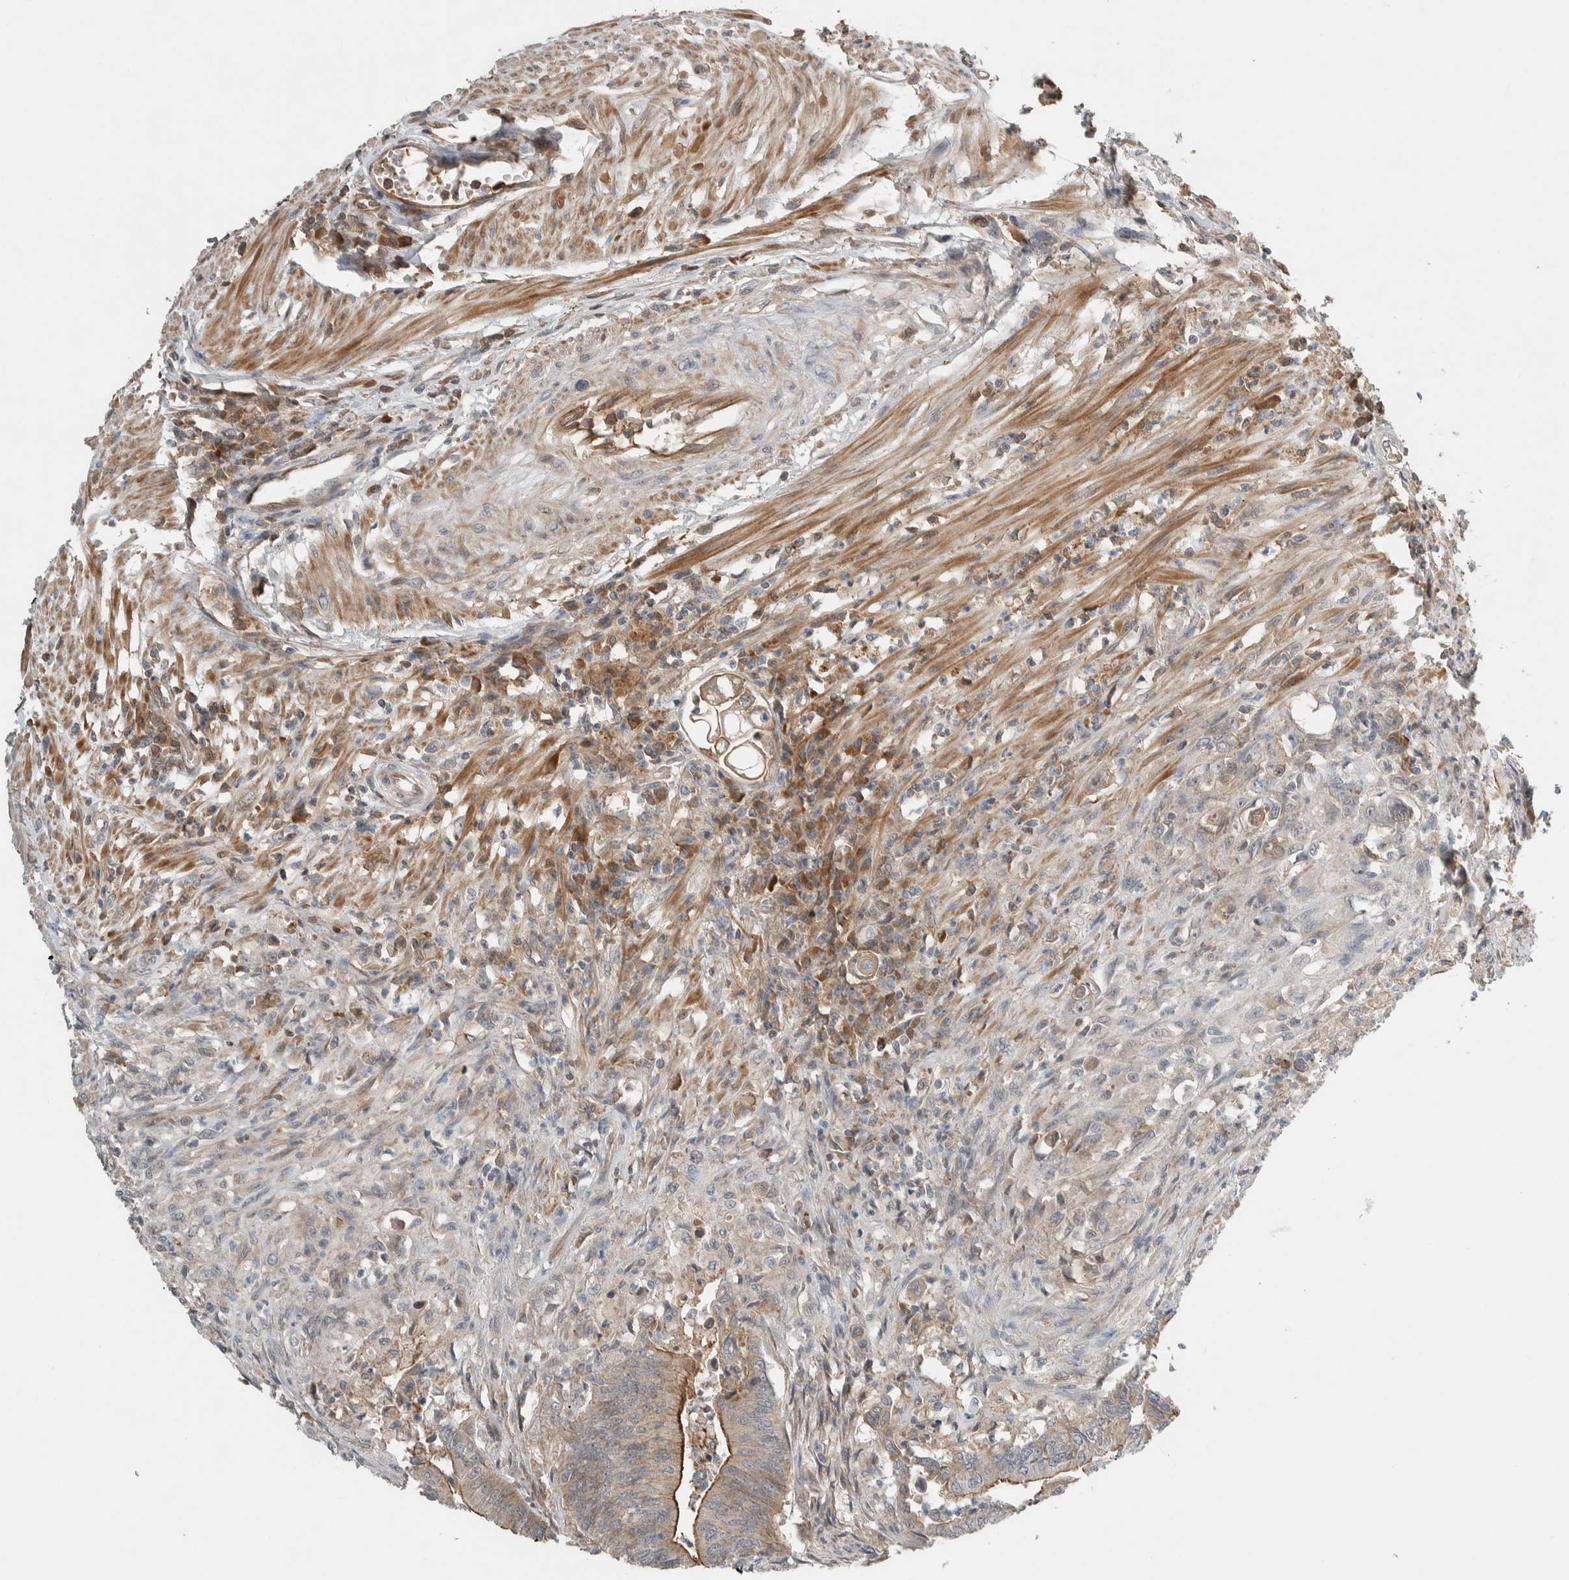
{"staining": {"intensity": "moderate", "quantity": ">75%", "location": "cytoplasmic/membranous"}, "tissue": "colorectal cancer", "cell_type": "Tumor cells", "image_type": "cancer", "snomed": [{"axis": "morphology", "description": "Adenoma, NOS"}, {"axis": "morphology", "description": "Adenocarcinoma, NOS"}, {"axis": "topography", "description": "Colon"}], "caption": "Immunohistochemistry (IHC) image of human colorectal cancer (adenocarcinoma) stained for a protein (brown), which demonstrates medium levels of moderate cytoplasmic/membranous expression in about >75% of tumor cells.", "gene": "ARMC7", "patient": {"sex": "male", "age": 79}}